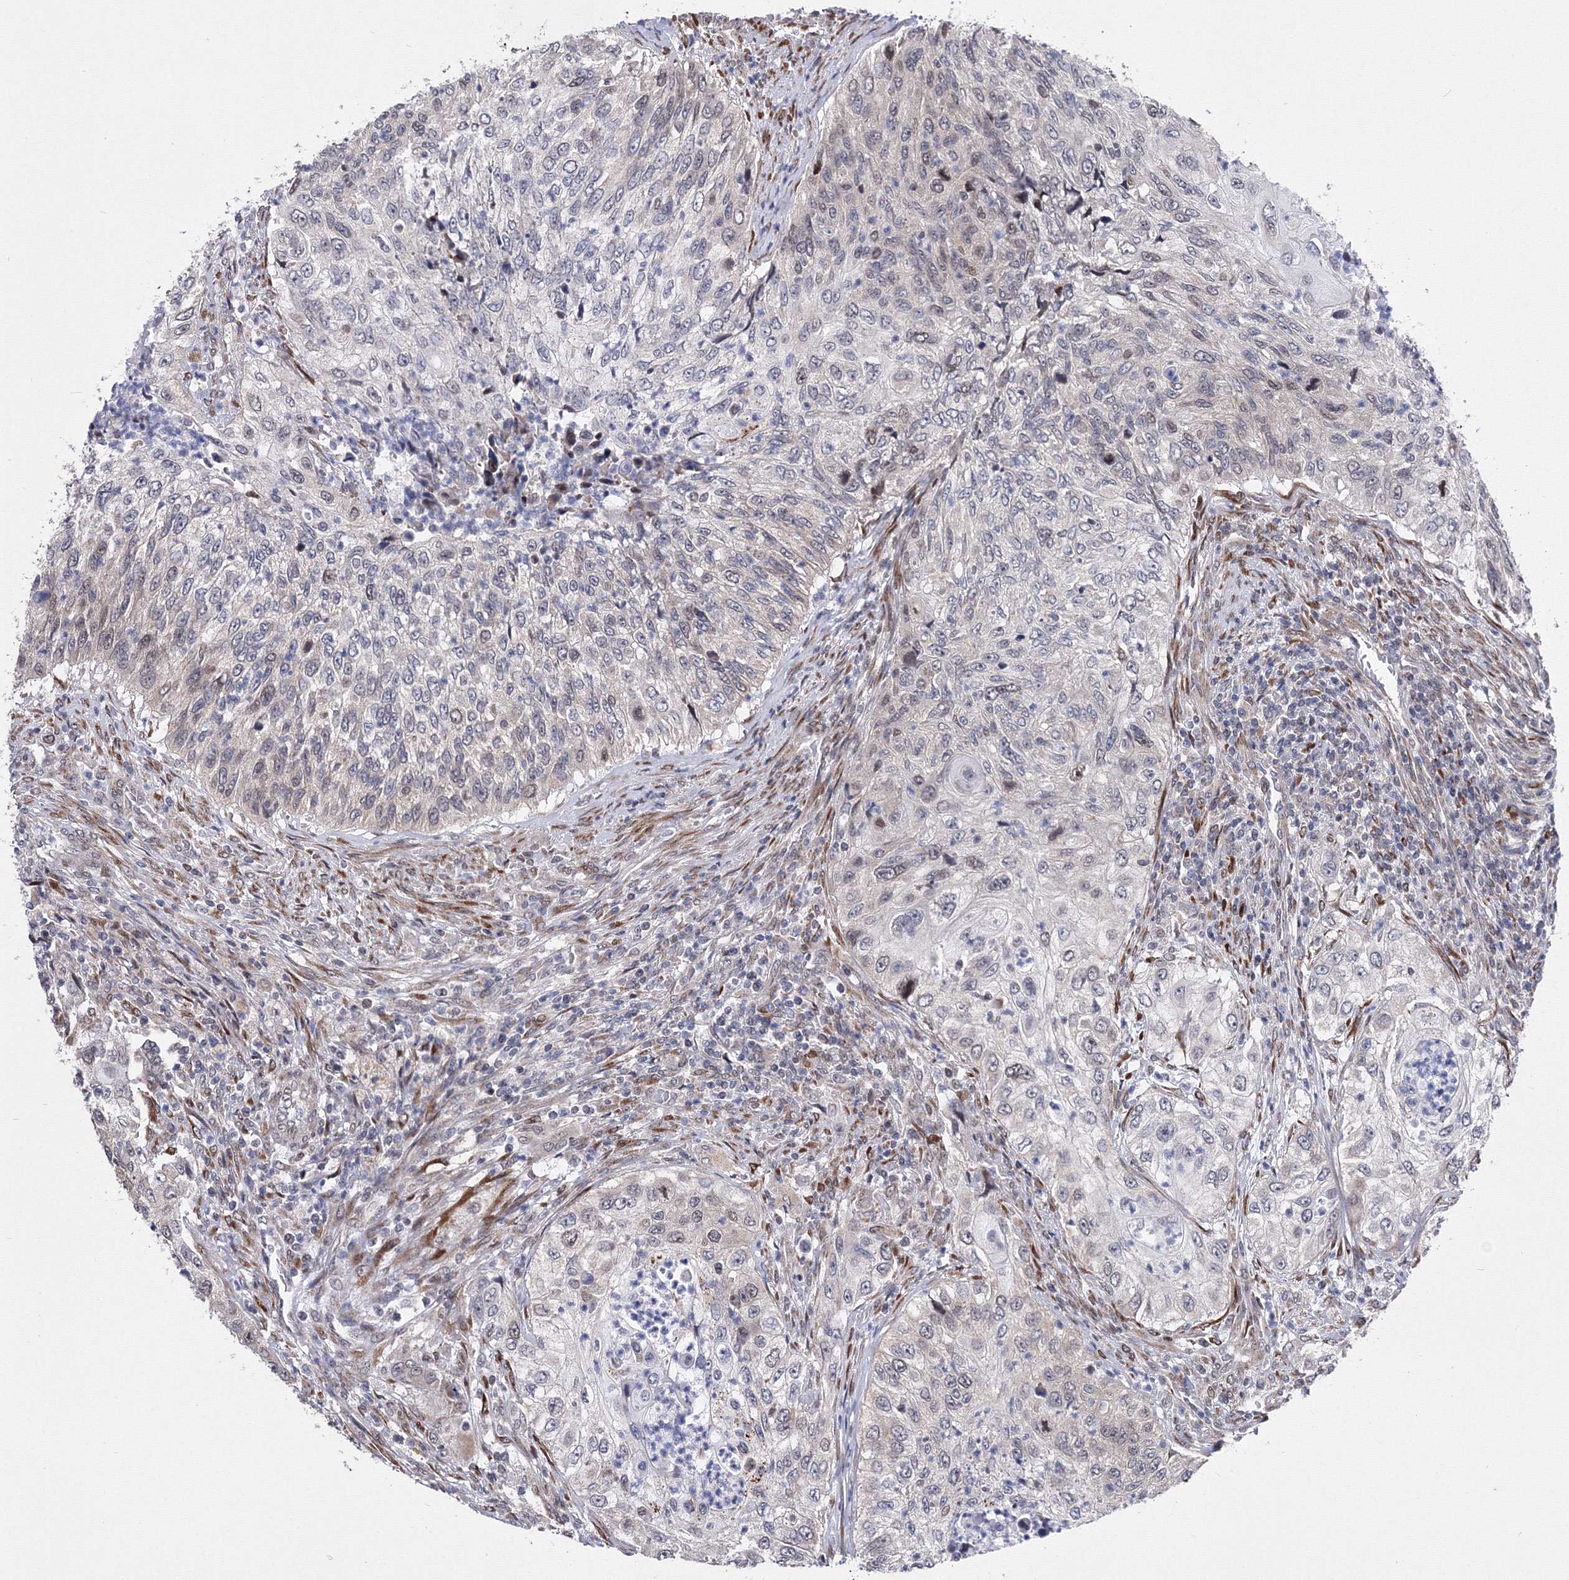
{"staining": {"intensity": "weak", "quantity": "<25%", "location": "nuclear"}, "tissue": "urothelial cancer", "cell_type": "Tumor cells", "image_type": "cancer", "snomed": [{"axis": "morphology", "description": "Urothelial carcinoma, High grade"}, {"axis": "topography", "description": "Urinary bladder"}], "caption": "The IHC histopathology image has no significant staining in tumor cells of urothelial cancer tissue. Brightfield microscopy of immunohistochemistry stained with DAB (brown) and hematoxylin (blue), captured at high magnification.", "gene": "GPN1", "patient": {"sex": "female", "age": 60}}